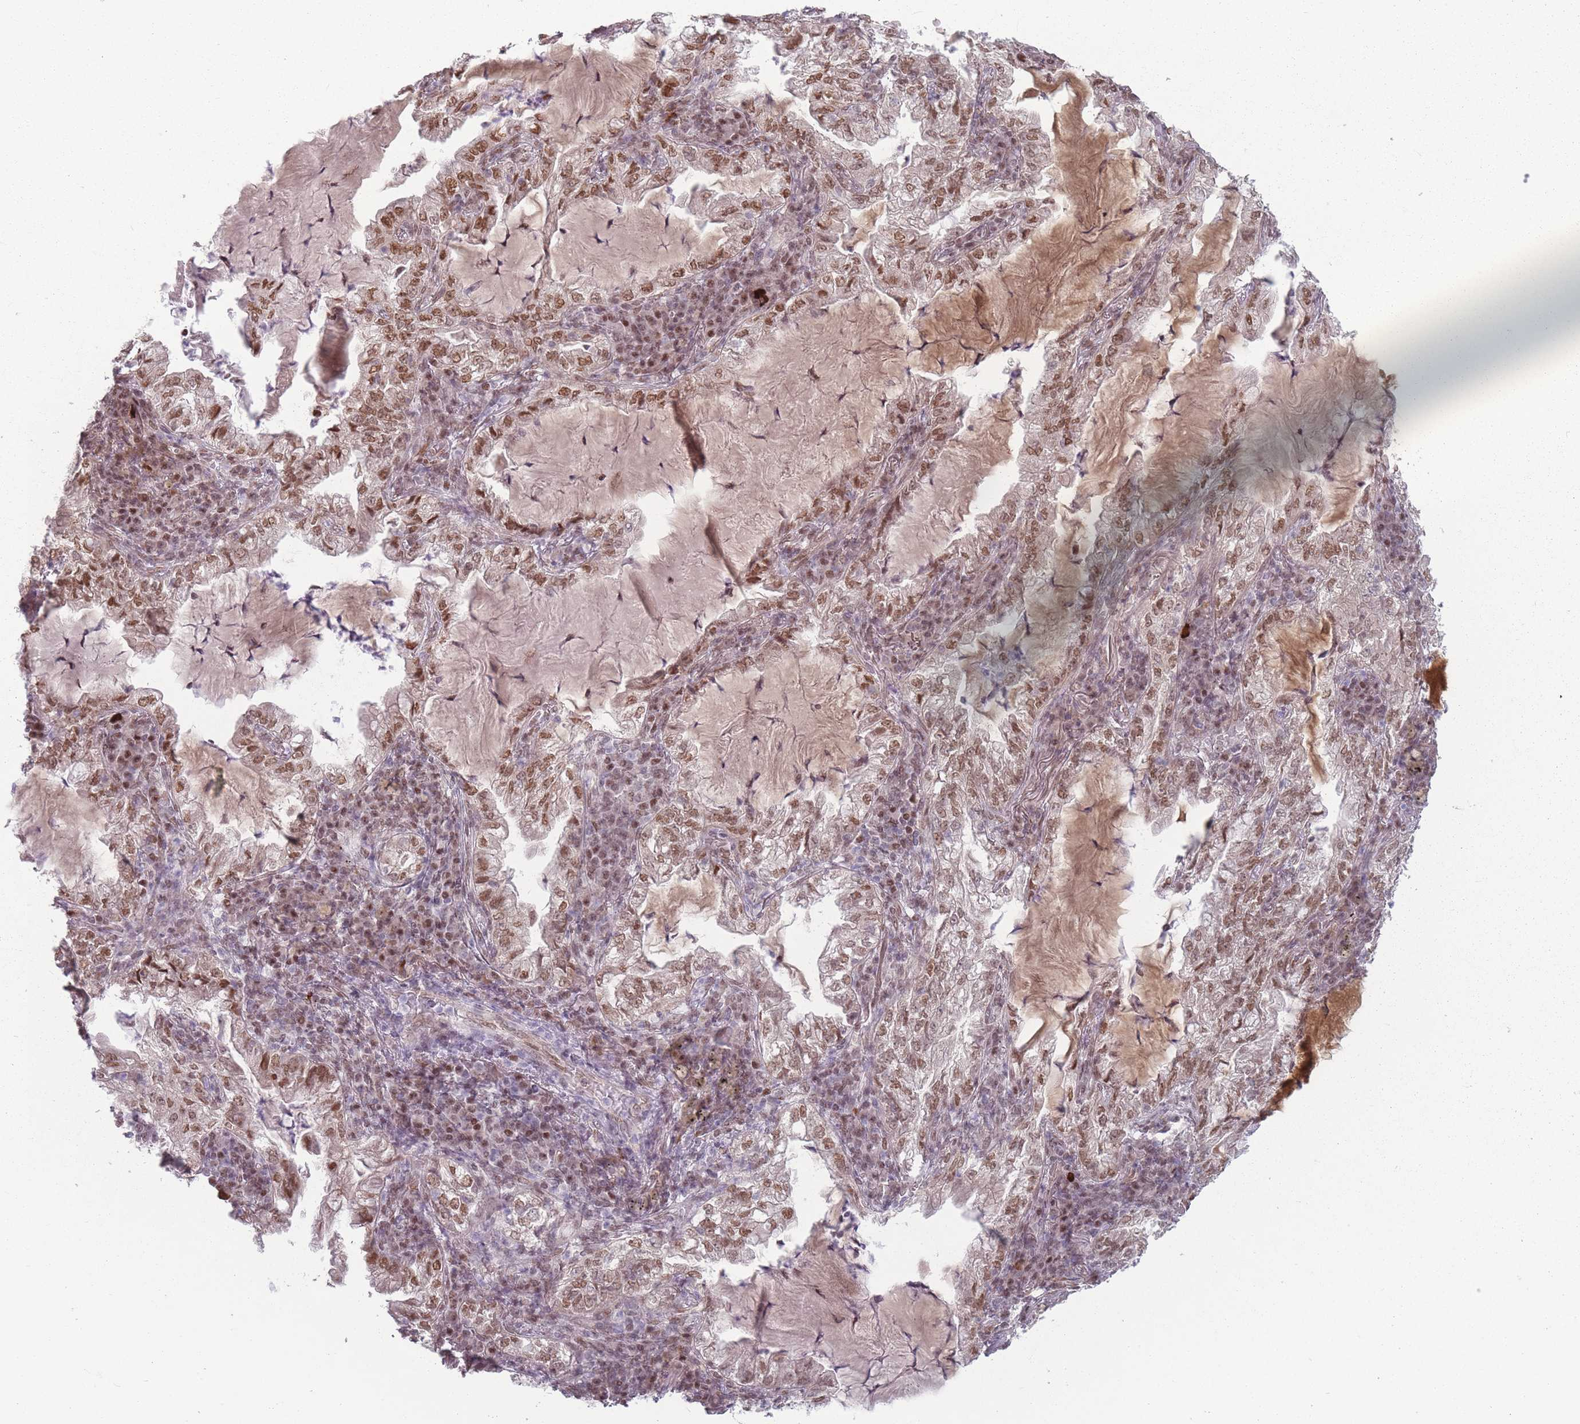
{"staining": {"intensity": "moderate", "quantity": ">75%", "location": "nuclear"}, "tissue": "lung cancer", "cell_type": "Tumor cells", "image_type": "cancer", "snomed": [{"axis": "morphology", "description": "Adenocarcinoma, NOS"}, {"axis": "topography", "description": "Lung"}], "caption": "Lung cancer (adenocarcinoma) was stained to show a protein in brown. There is medium levels of moderate nuclear expression in approximately >75% of tumor cells.", "gene": "SH3BGRL2", "patient": {"sex": "female", "age": 73}}